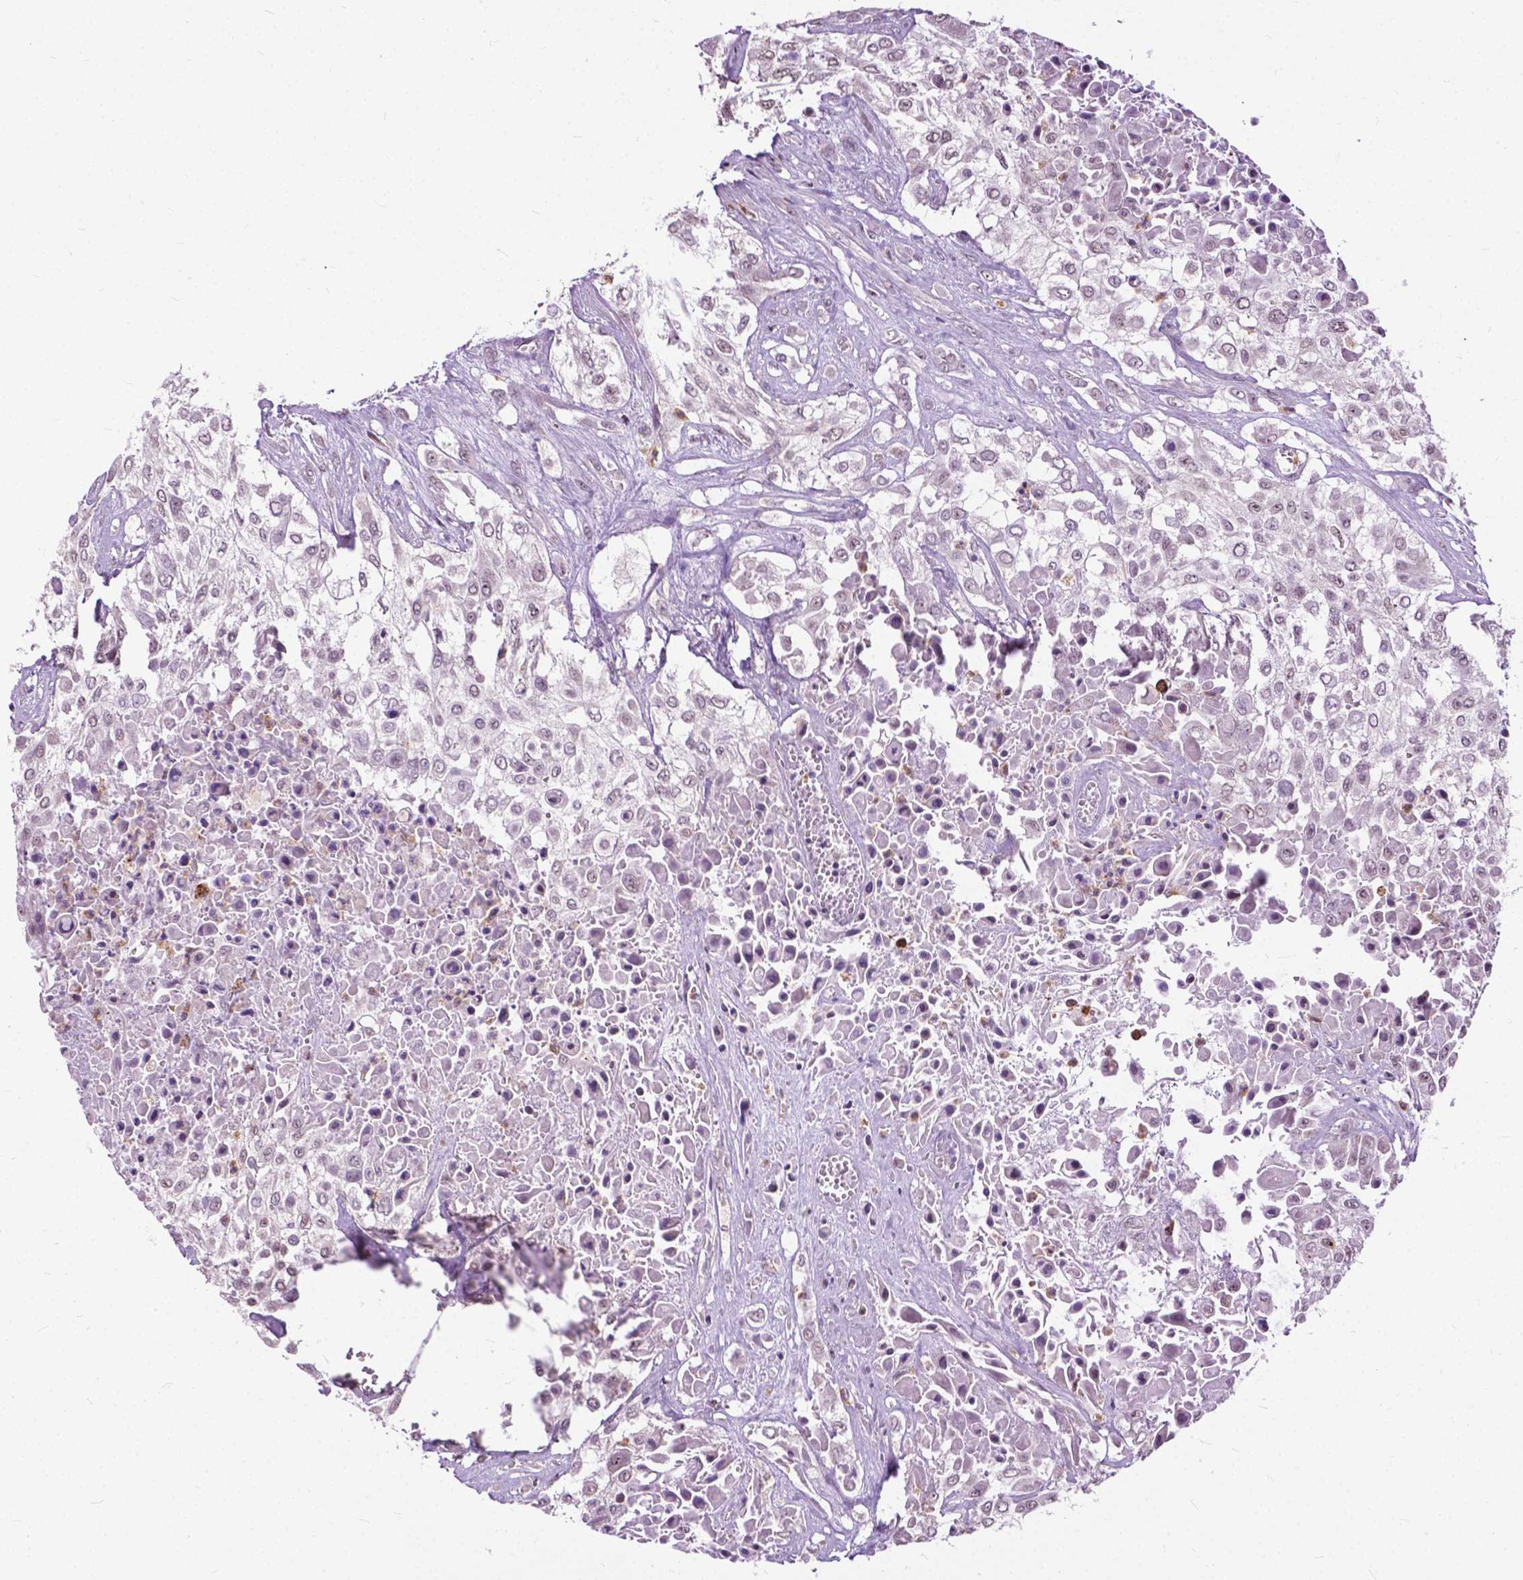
{"staining": {"intensity": "weak", "quantity": "<25%", "location": "nuclear"}, "tissue": "urothelial cancer", "cell_type": "Tumor cells", "image_type": "cancer", "snomed": [{"axis": "morphology", "description": "Urothelial carcinoma, High grade"}, {"axis": "topography", "description": "Urinary bladder"}], "caption": "A photomicrograph of human urothelial cancer is negative for staining in tumor cells.", "gene": "TTC9B", "patient": {"sex": "male", "age": 57}}